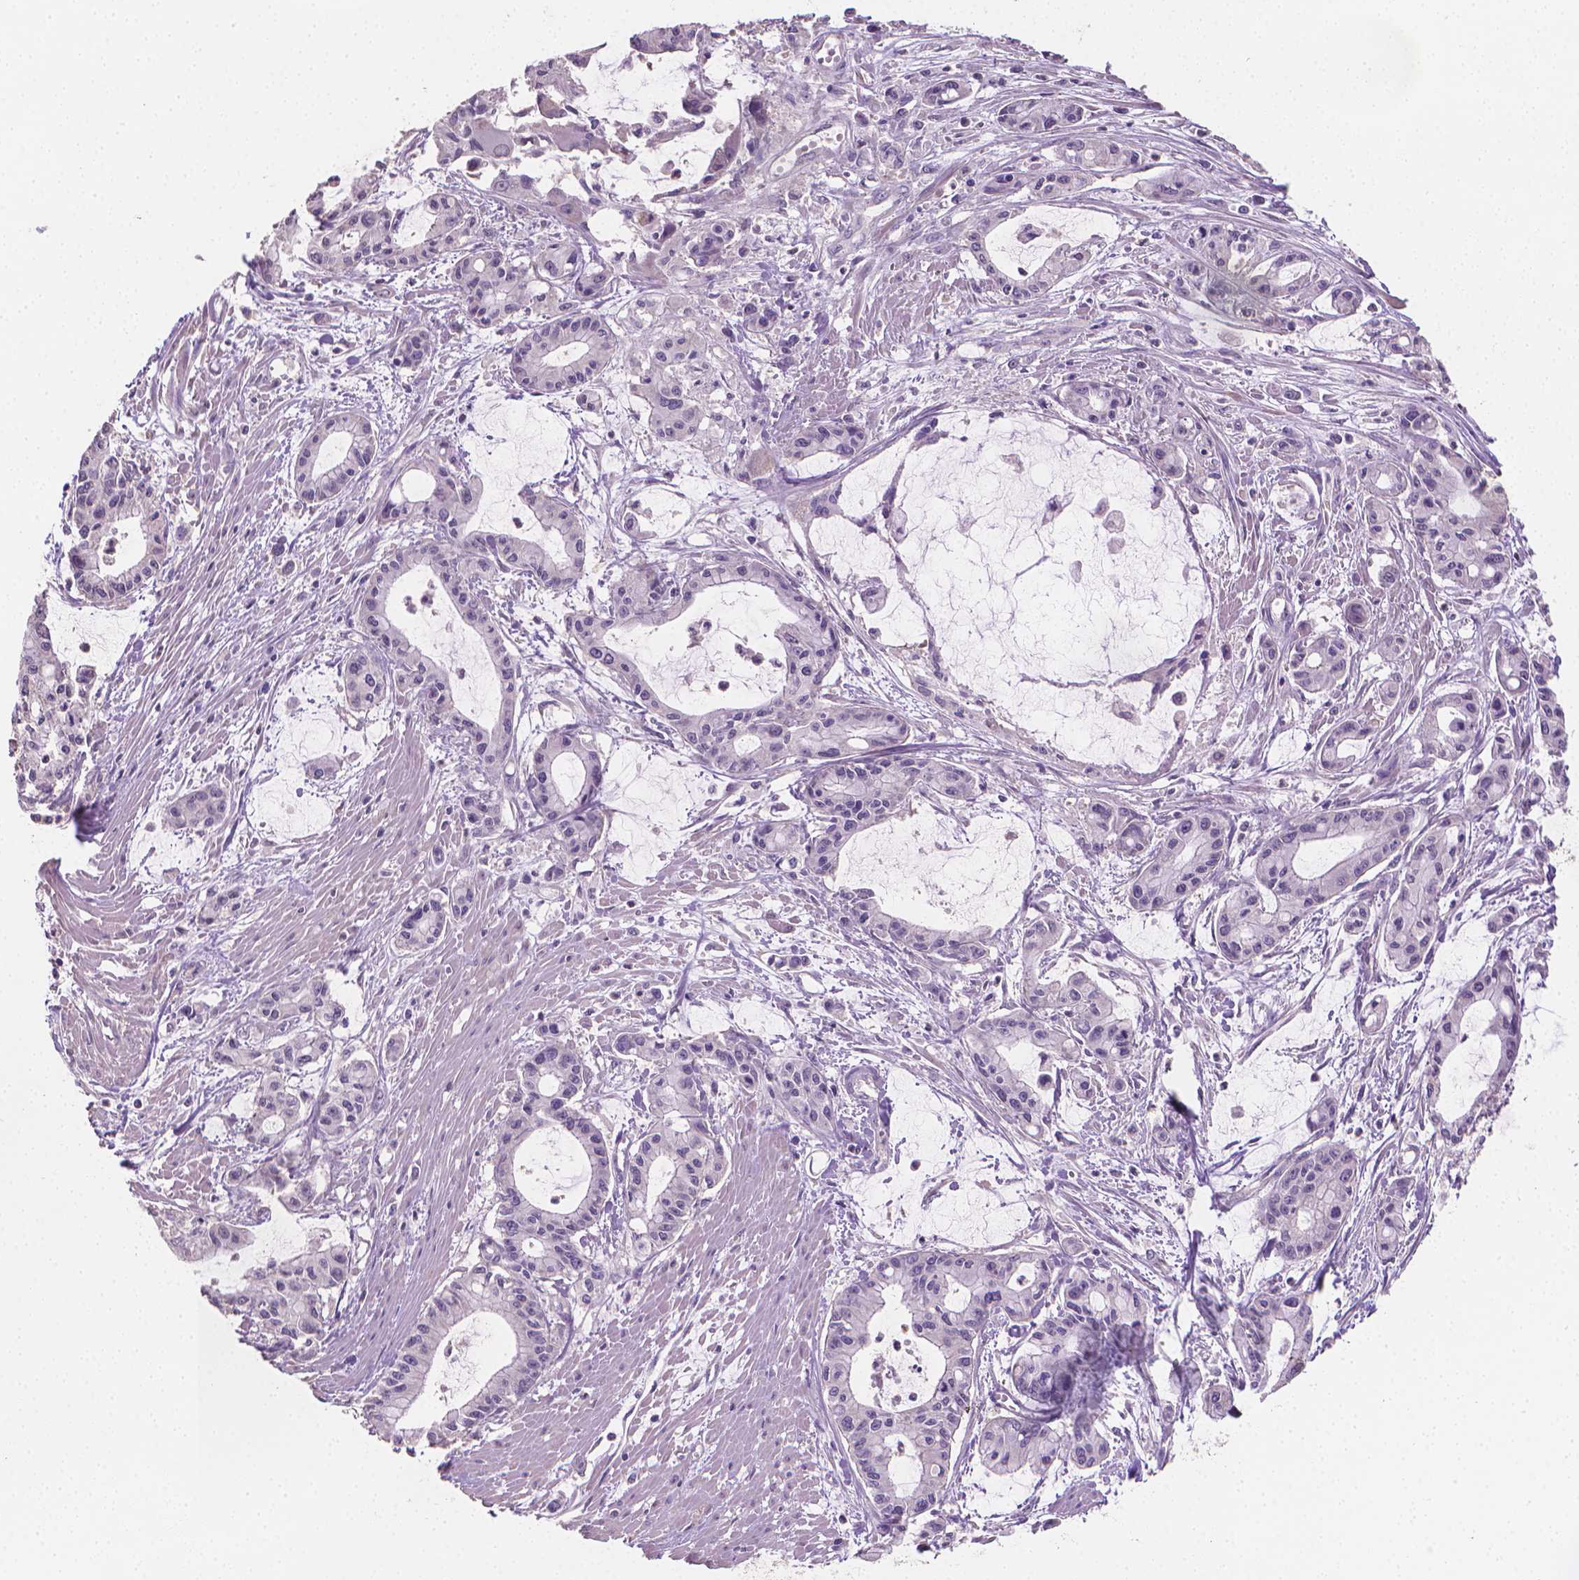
{"staining": {"intensity": "negative", "quantity": "none", "location": "none"}, "tissue": "pancreatic cancer", "cell_type": "Tumor cells", "image_type": "cancer", "snomed": [{"axis": "morphology", "description": "Adenocarcinoma, NOS"}, {"axis": "topography", "description": "Pancreas"}], "caption": "Immunohistochemical staining of pancreatic cancer displays no significant expression in tumor cells.", "gene": "CATIP", "patient": {"sex": "male", "age": 48}}